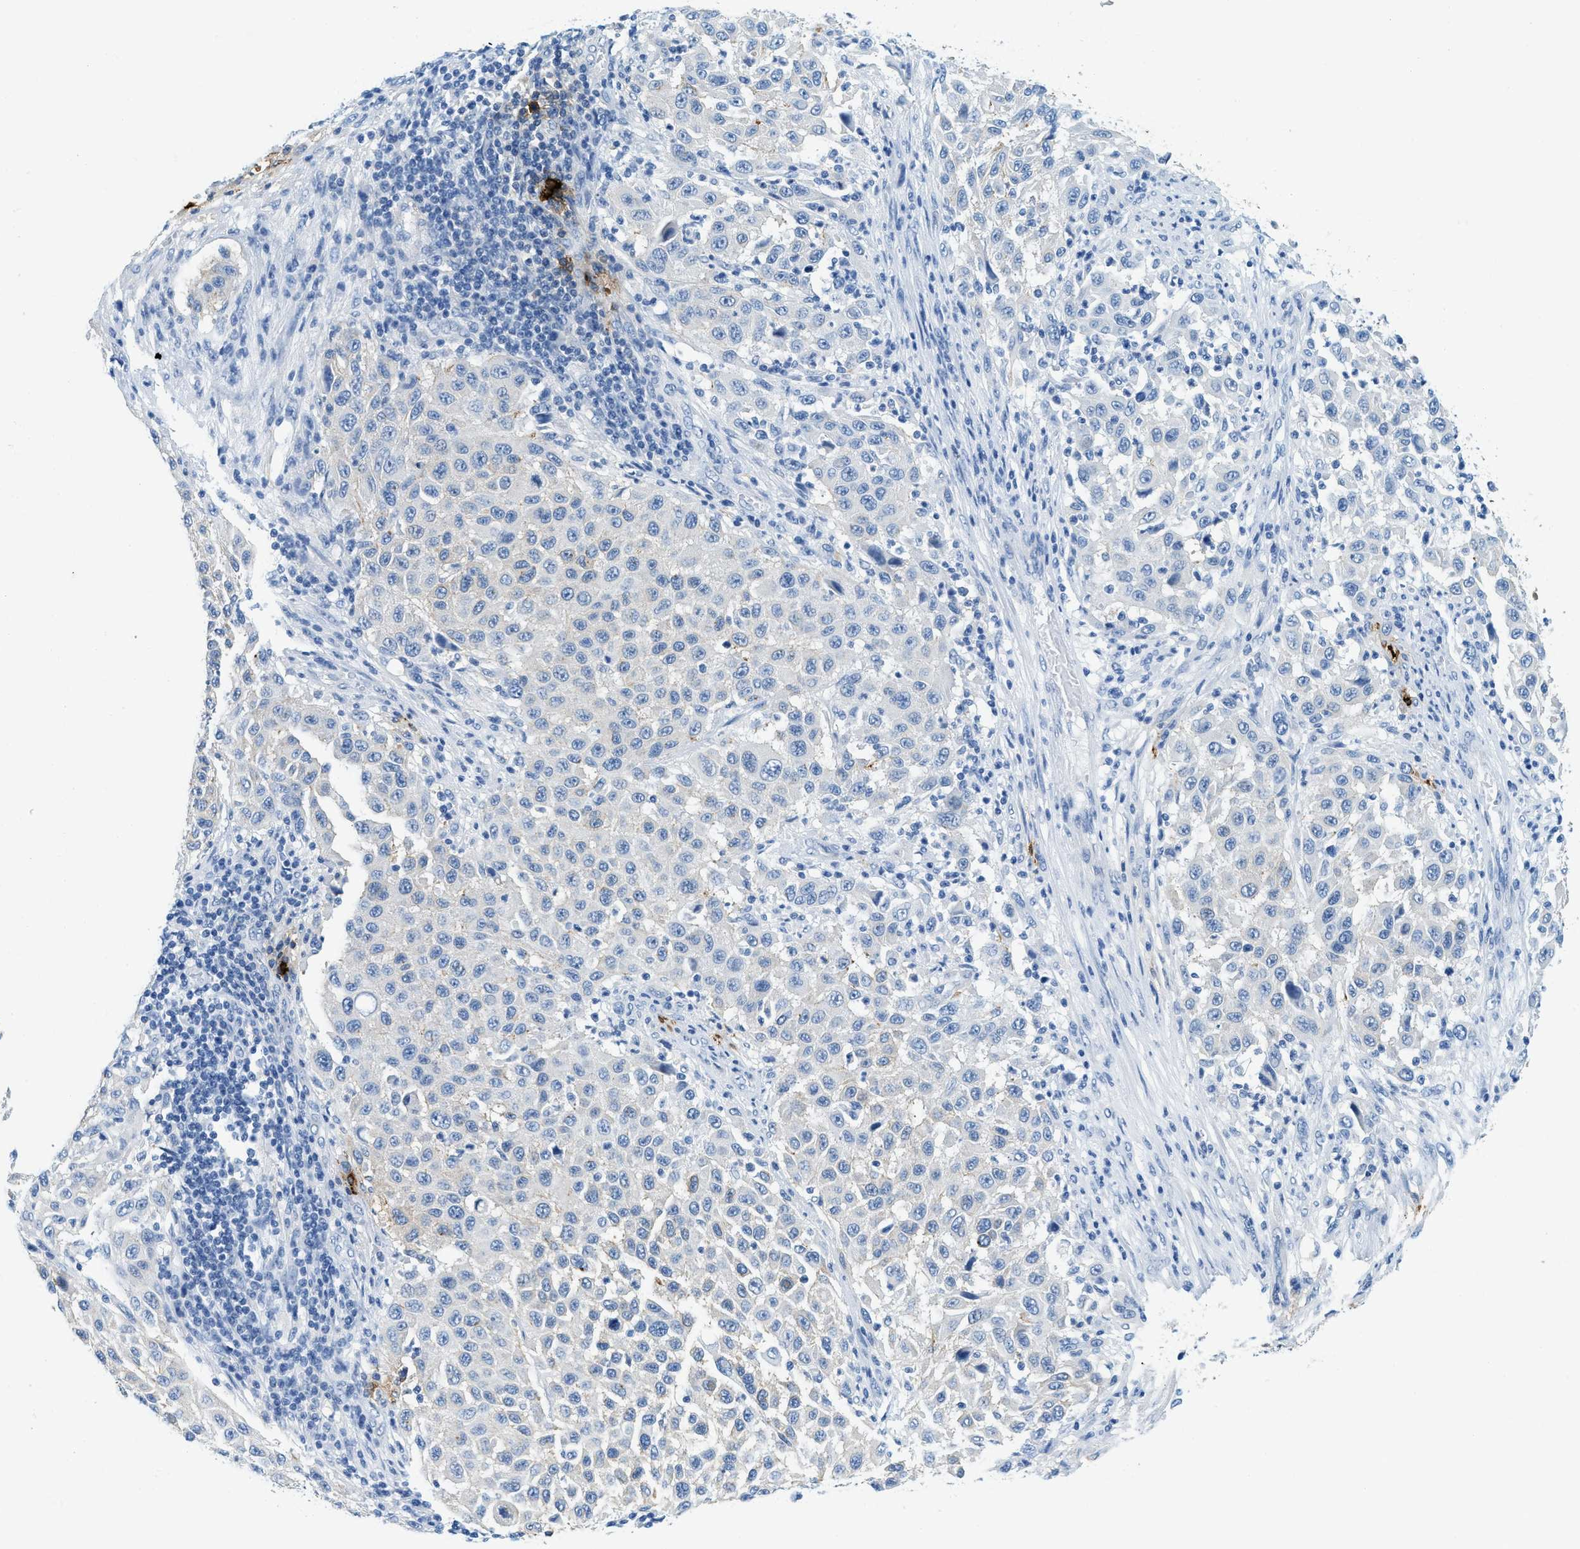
{"staining": {"intensity": "negative", "quantity": "none", "location": "none"}, "tissue": "melanoma", "cell_type": "Tumor cells", "image_type": "cancer", "snomed": [{"axis": "morphology", "description": "Malignant melanoma, Metastatic site"}, {"axis": "topography", "description": "Lymph node"}], "caption": "There is no significant staining in tumor cells of malignant melanoma (metastatic site).", "gene": "TPSAB1", "patient": {"sex": "male", "age": 61}}